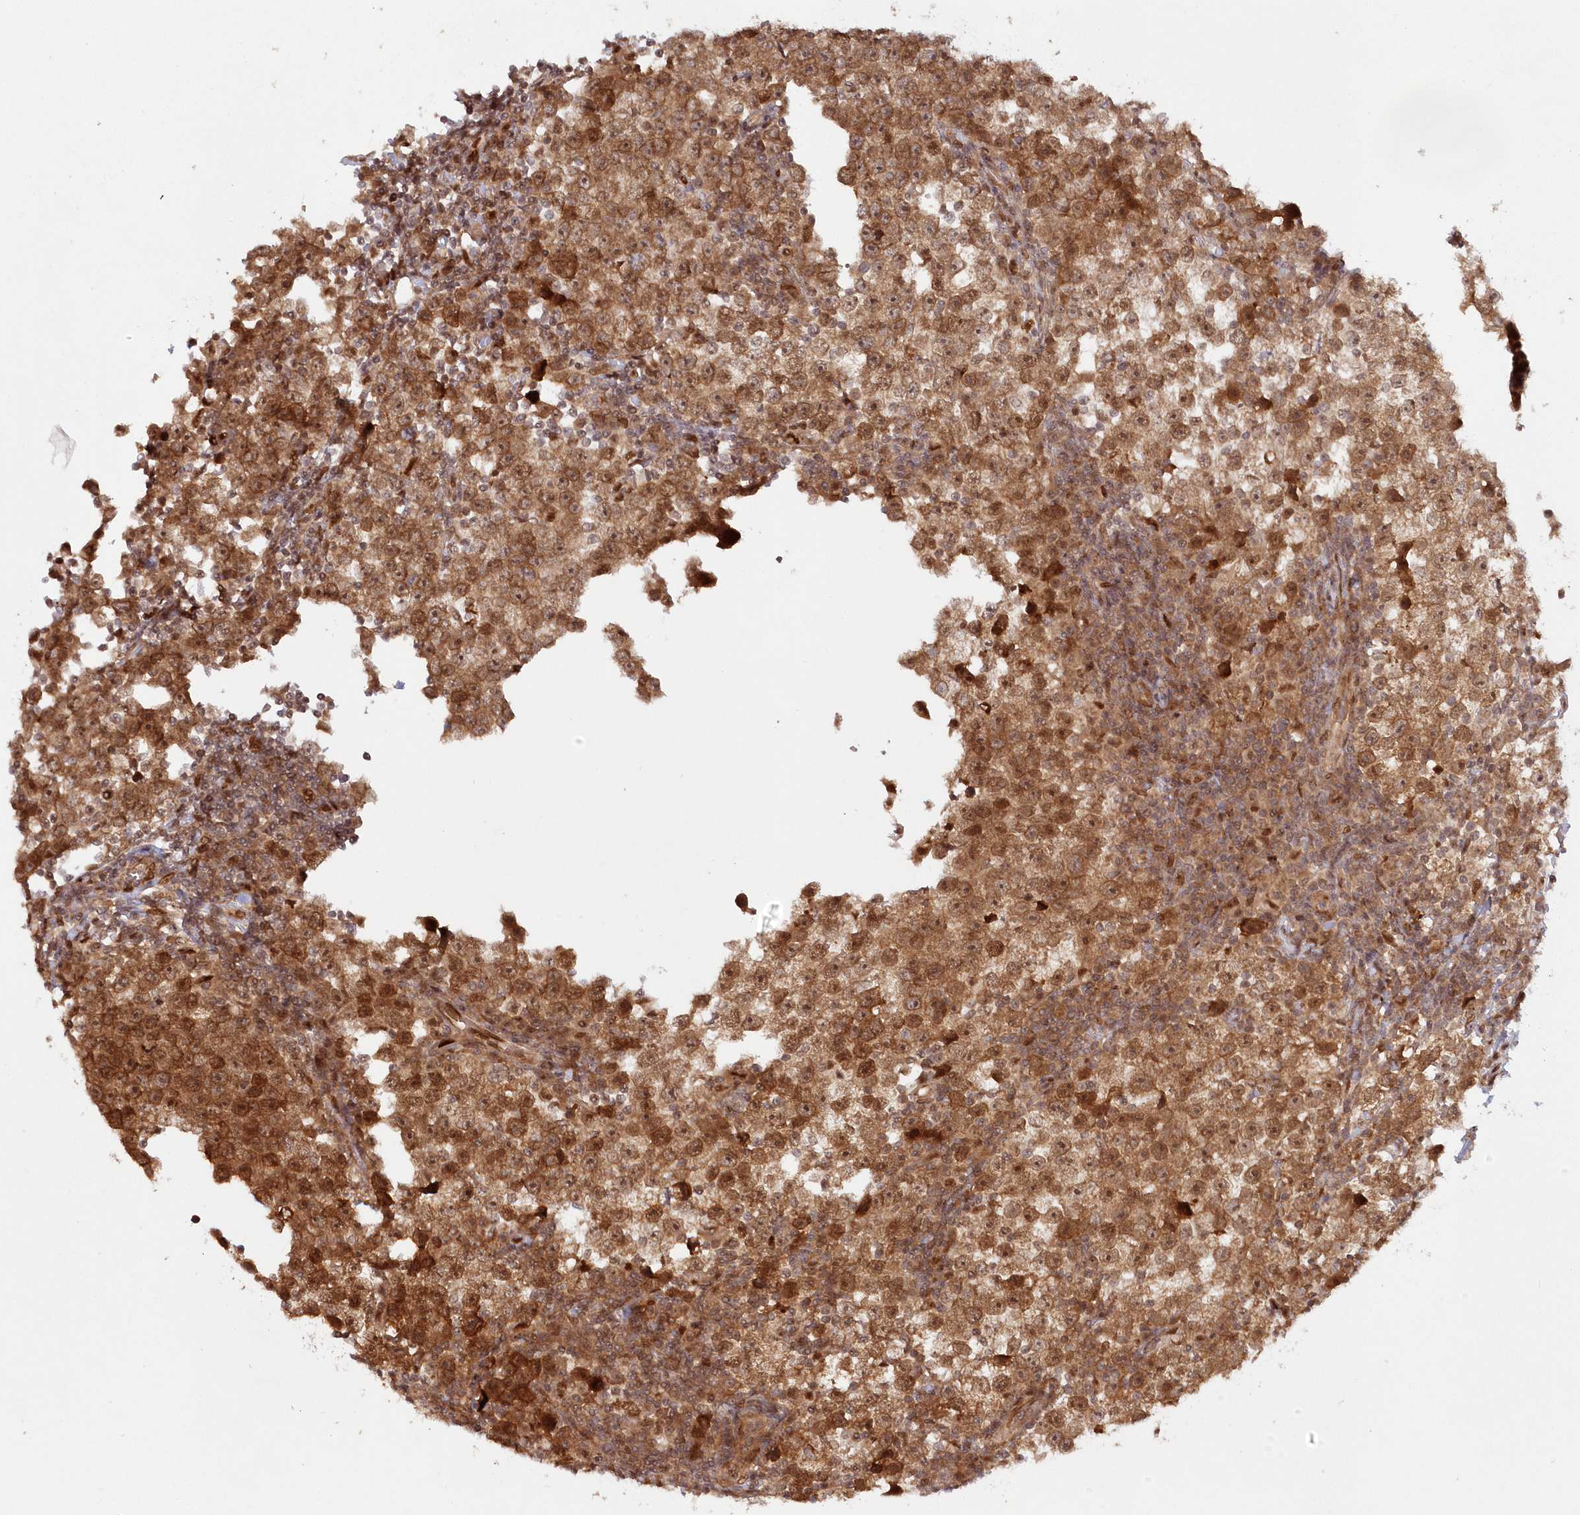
{"staining": {"intensity": "strong", "quantity": ">75%", "location": "cytoplasmic/membranous,nuclear"}, "tissue": "testis cancer", "cell_type": "Tumor cells", "image_type": "cancer", "snomed": [{"axis": "morphology", "description": "Normal tissue, NOS"}, {"axis": "morphology", "description": "Seminoma, NOS"}, {"axis": "topography", "description": "Testis"}], "caption": "Immunohistochemical staining of human testis cancer (seminoma) demonstrates strong cytoplasmic/membranous and nuclear protein staining in approximately >75% of tumor cells.", "gene": "TOGARAM2", "patient": {"sex": "male", "age": 43}}